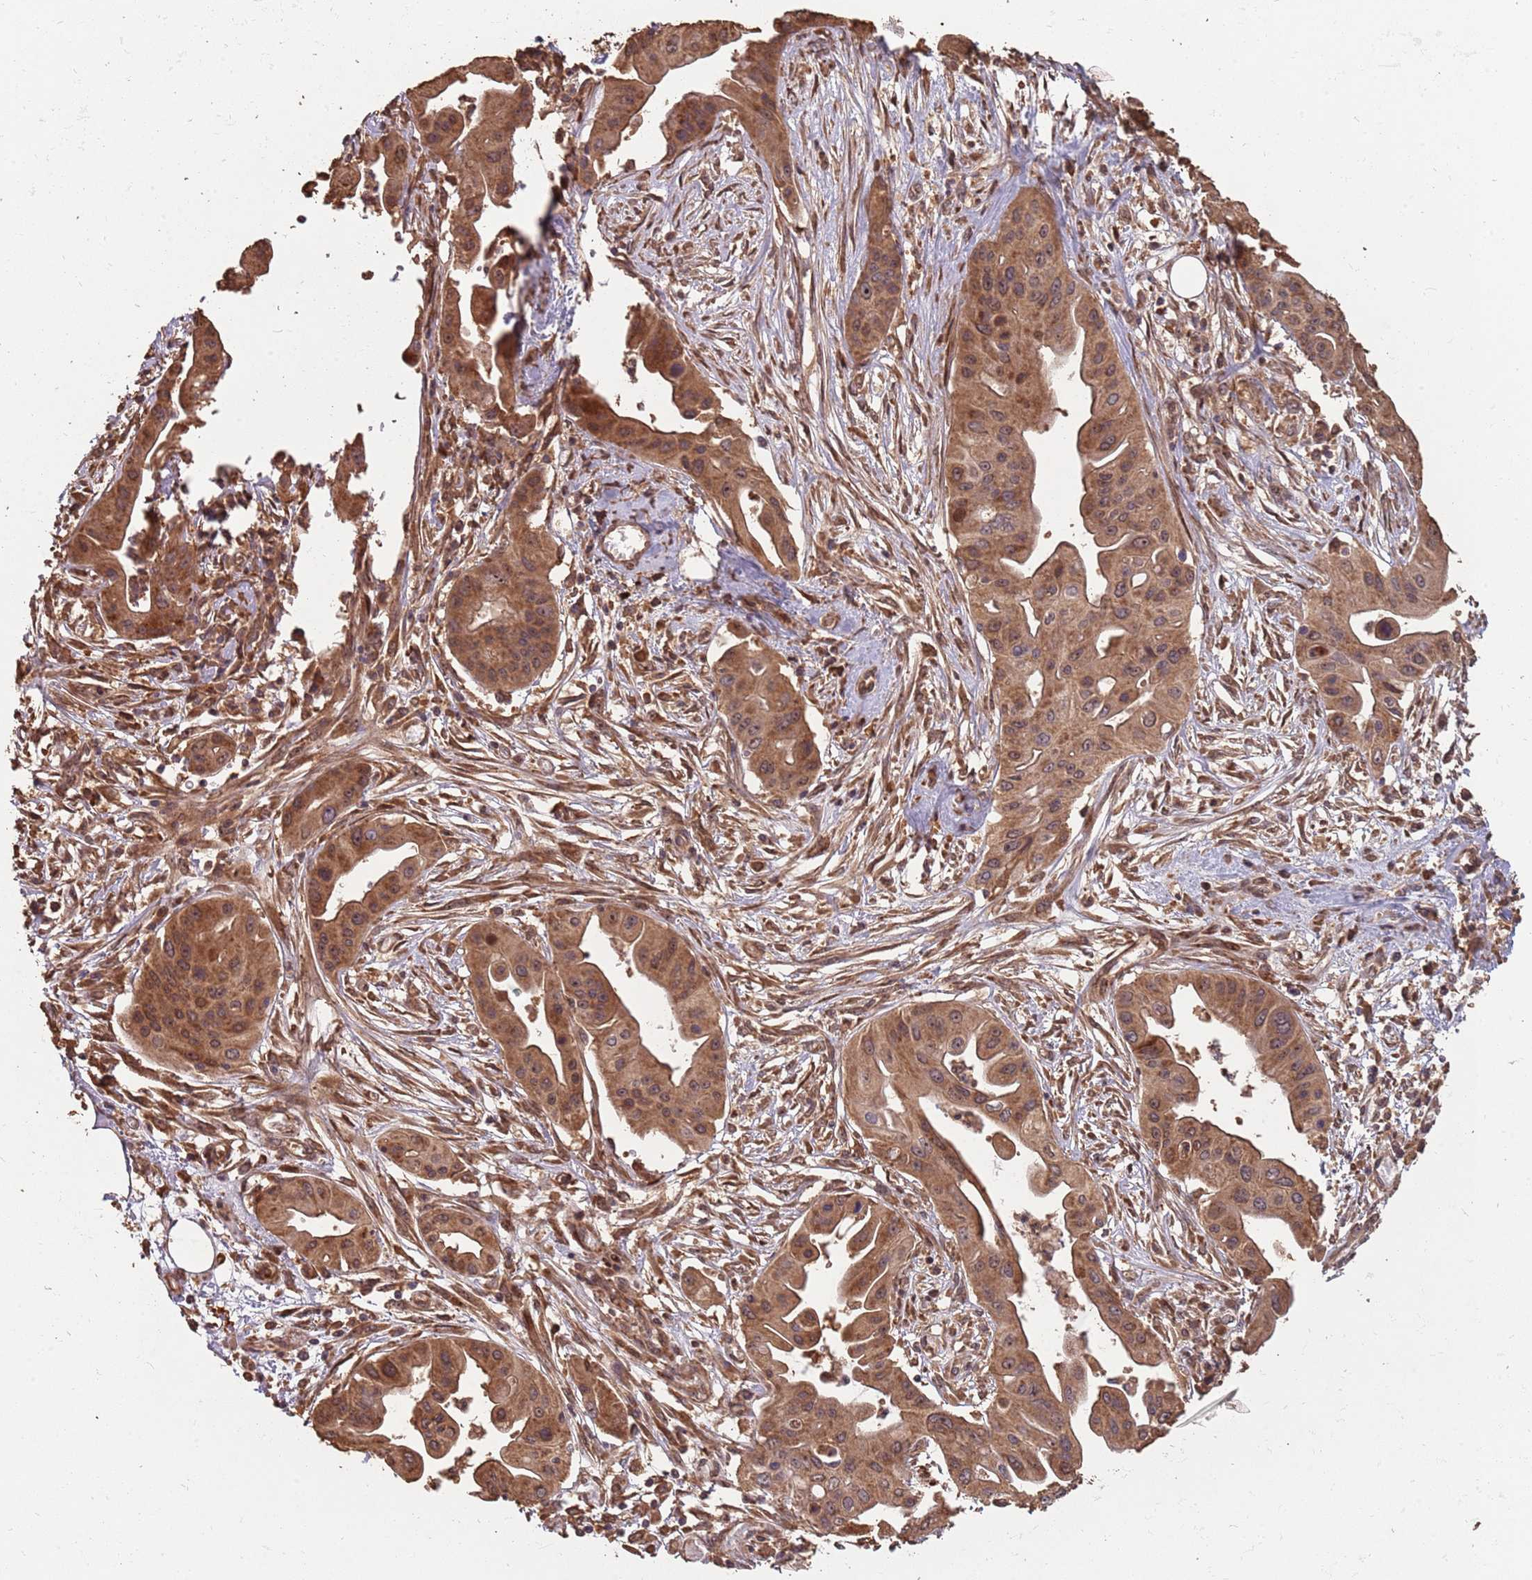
{"staining": {"intensity": "moderate", "quantity": ">75%", "location": "cytoplasmic/membranous,nuclear"}, "tissue": "ovarian cancer", "cell_type": "Tumor cells", "image_type": "cancer", "snomed": [{"axis": "morphology", "description": "Cystadenocarcinoma, mucinous, NOS"}, {"axis": "topography", "description": "Ovary"}], "caption": "IHC (DAB (3,3'-diaminobenzidine)) staining of human mucinous cystadenocarcinoma (ovarian) displays moderate cytoplasmic/membranous and nuclear protein staining in approximately >75% of tumor cells.", "gene": "ZNF428", "patient": {"sex": "female", "age": 70}}